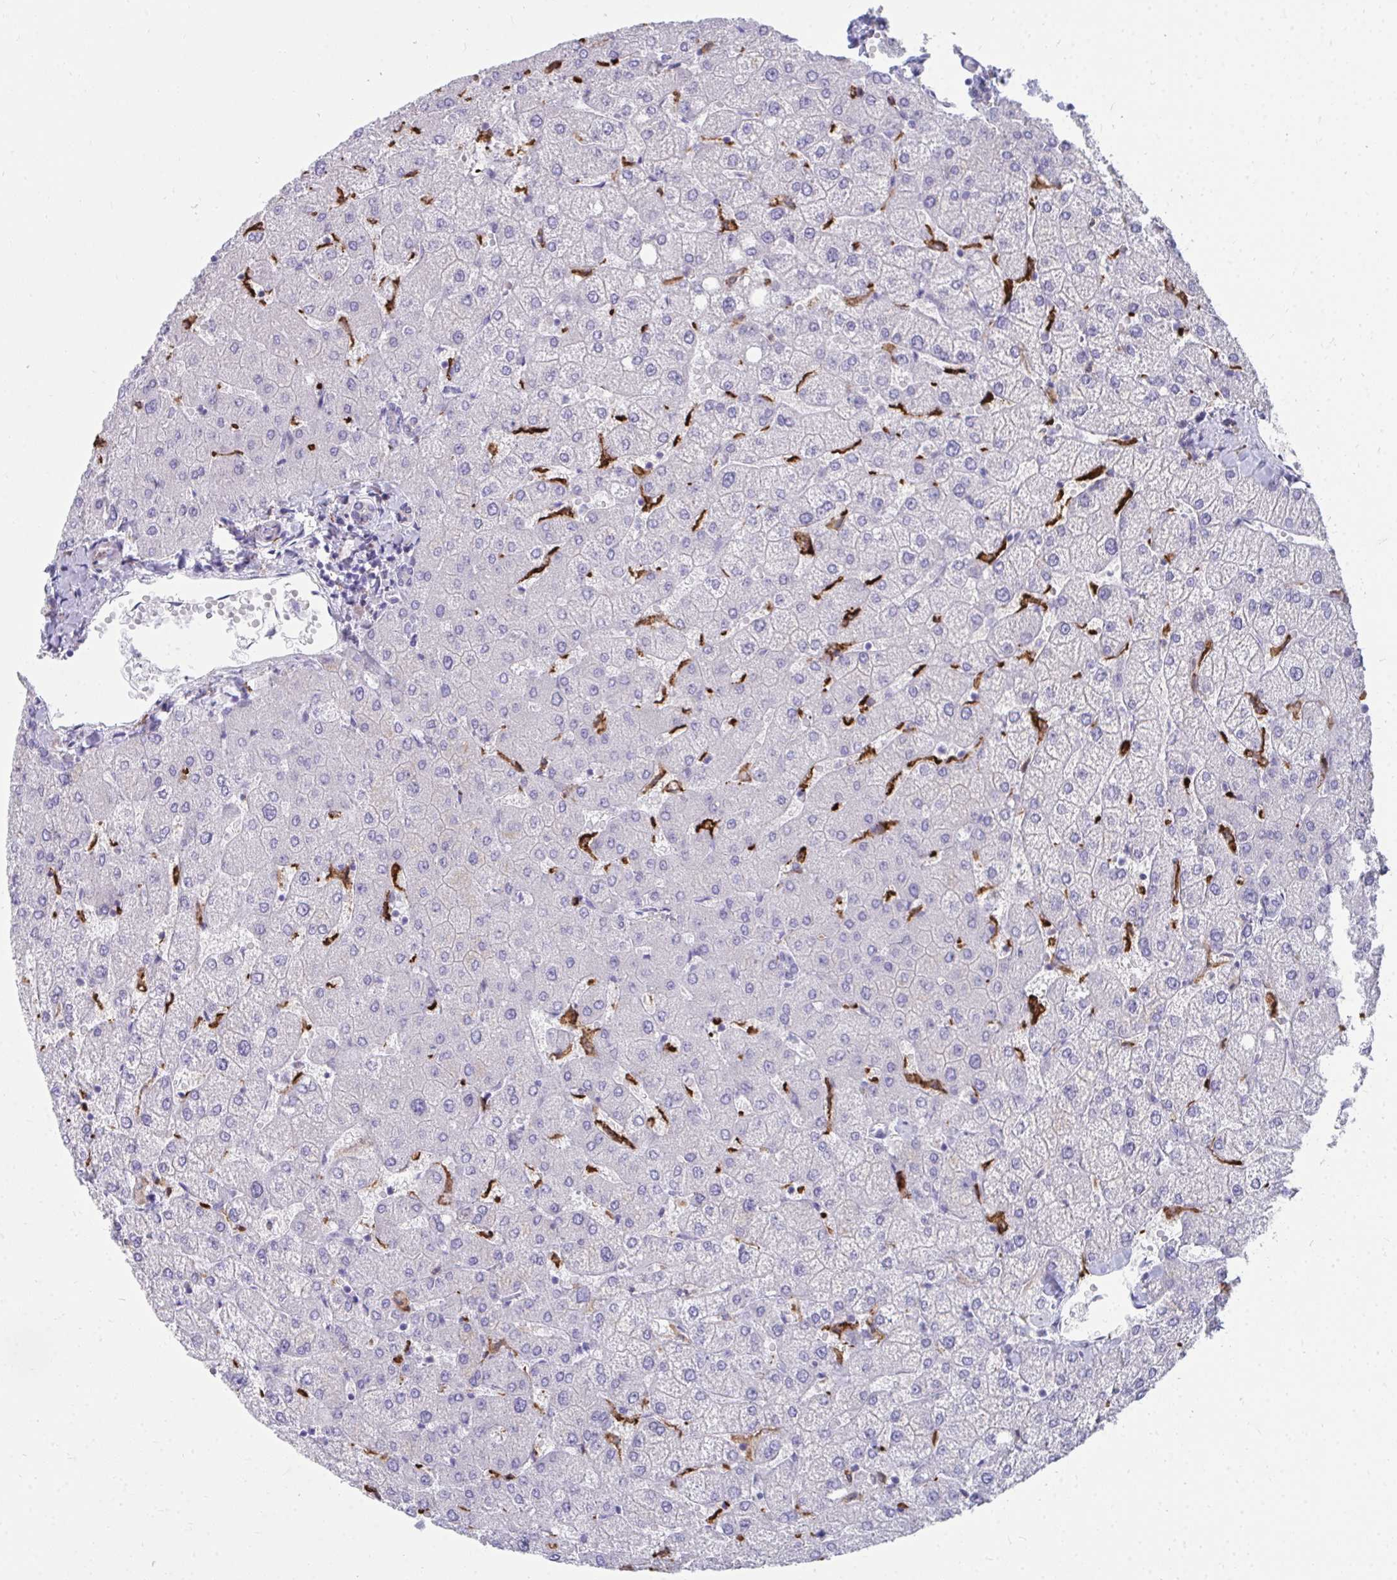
{"staining": {"intensity": "negative", "quantity": "none", "location": "none"}, "tissue": "liver", "cell_type": "Cholangiocytes", "image_type": "normal", "snomed": [{"axis": "morphology", "description": "Normal tissue, NOS"}, {"axis": "topography", "description": "Liver"}], "caption": "Histopathology image shows no protein staining in cholangiocytes of unremarkable liver.", "gene": "CD163", "patient": {"sex": "female", "age": 54}}